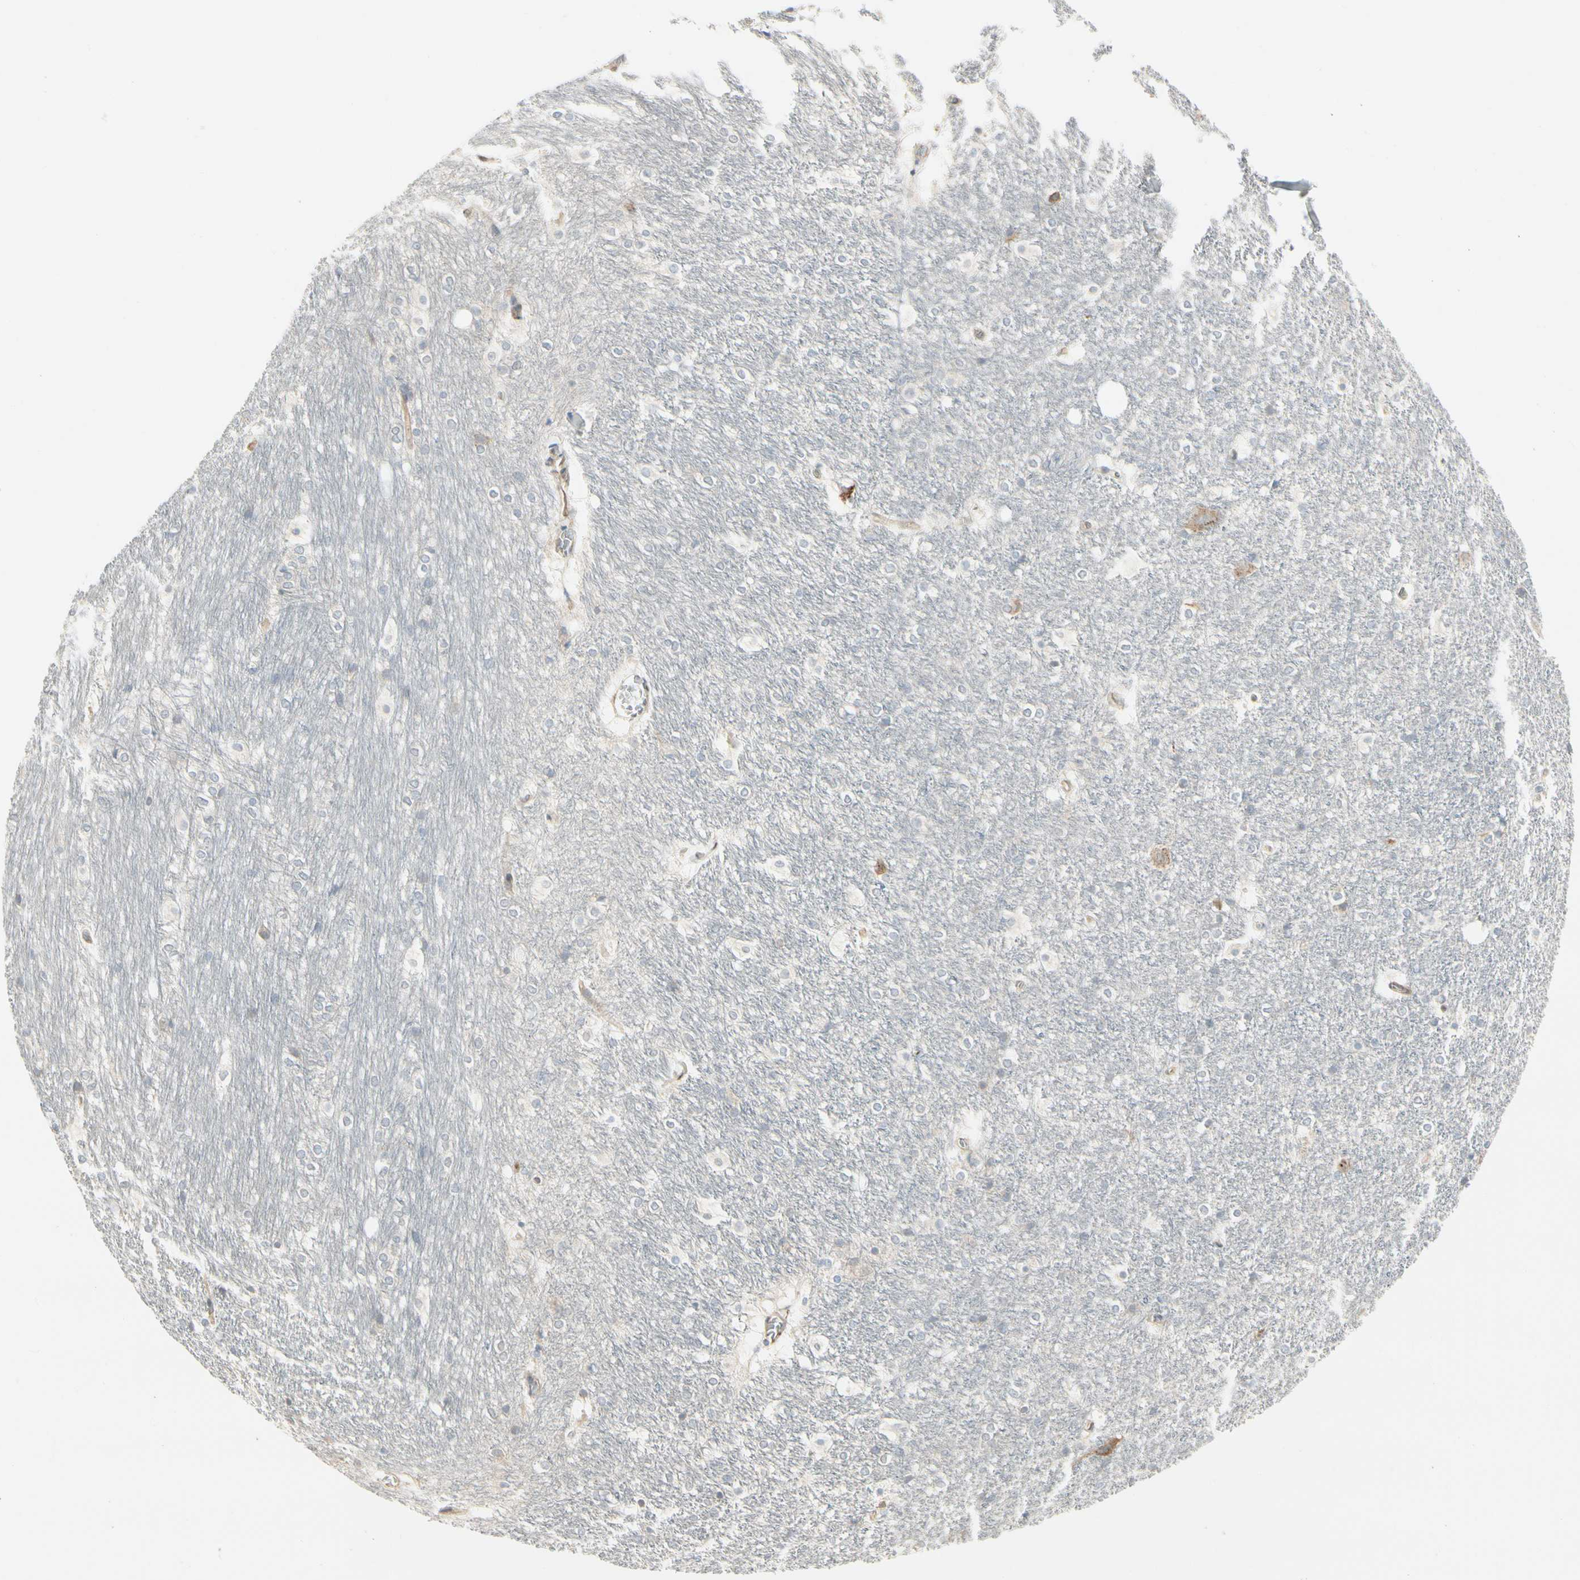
{"staining": {"intensity": "negative", "quantity": "none", "location": "none"}, "tissue": "hippocampus", "cell_type": "Glial cells", "image_type": "normal", "snomed": [{"axis": "morphology", "description": "Normal tissue, NOS"}, {"axis": "topography", "description": "Hippocampus"}], "caption": "Glial cells are negative for protein expression in benign human hippocampus.", "gene": "NUCB2", "patient": {"sex": "female", "age": 19}}